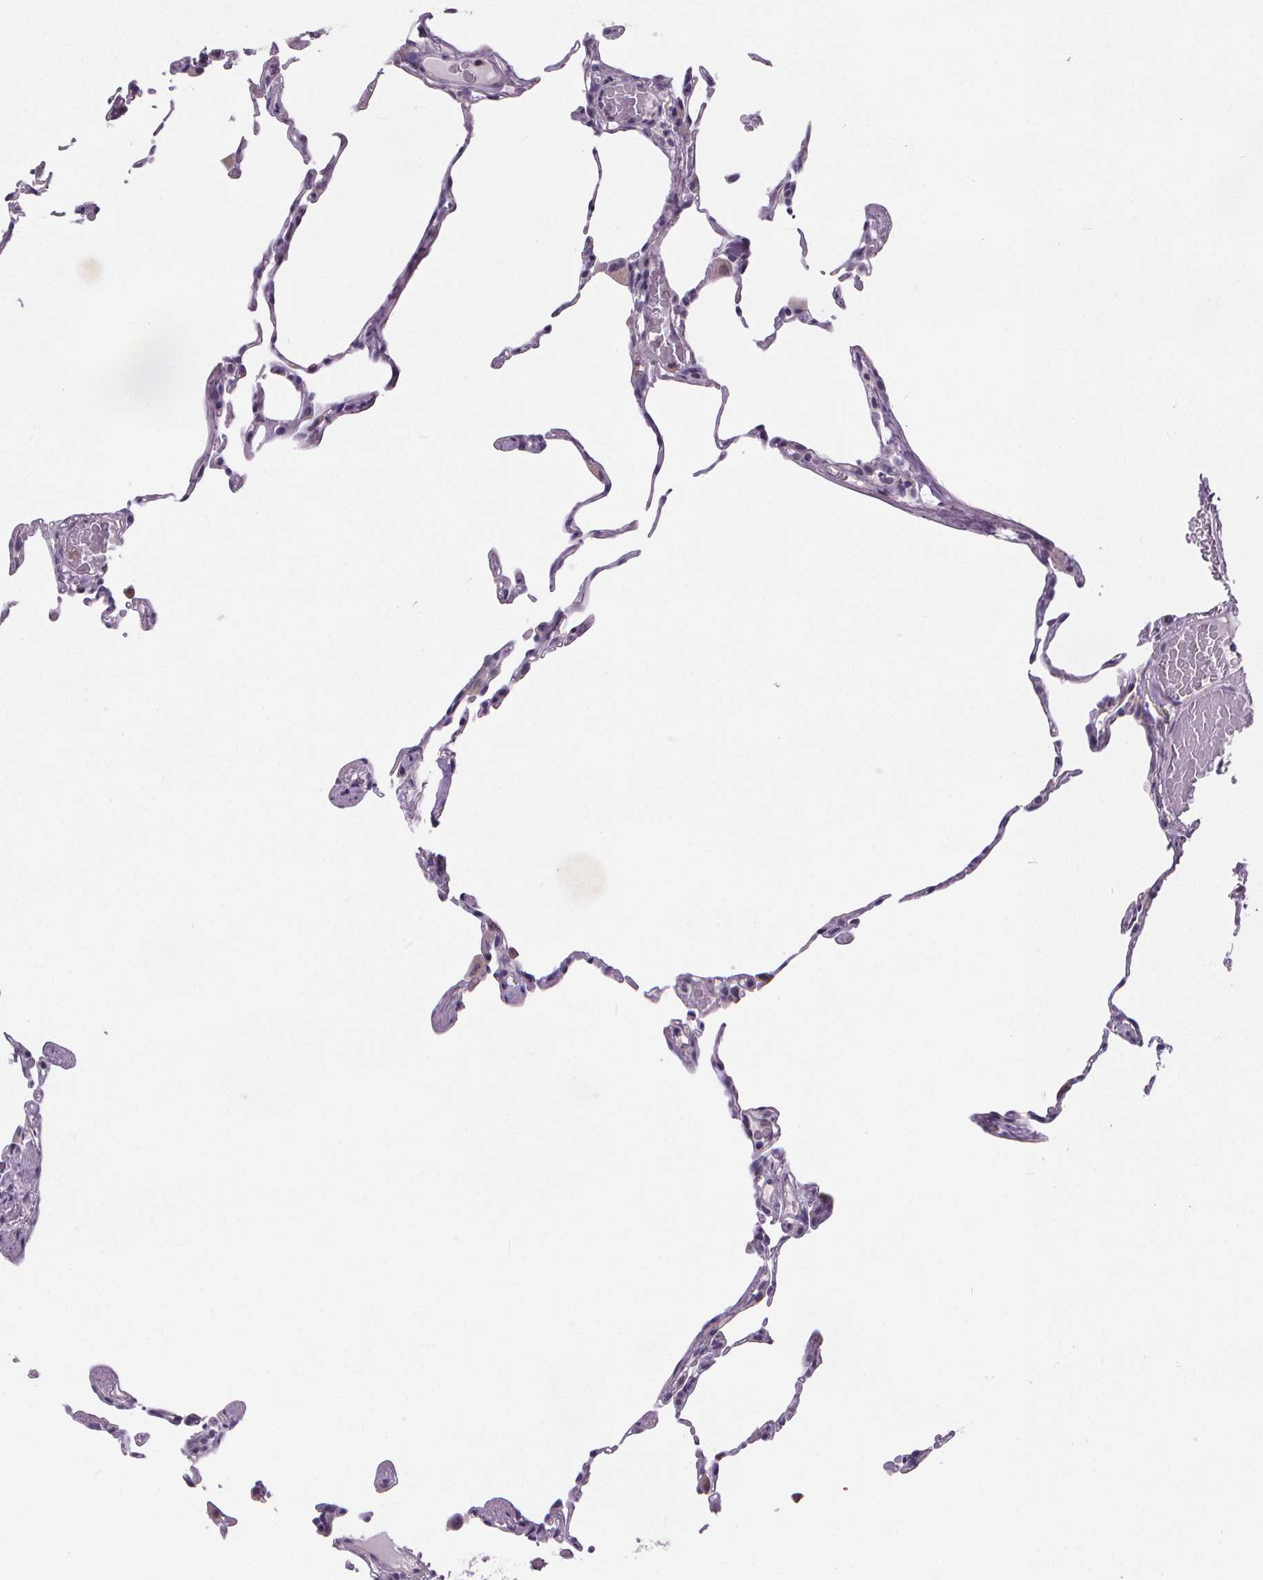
{"staining": {"intensity": "negative", "quantity": "none", "location": "none"}, "tissue": "lung", "cell_type": "Alveolar cells", "image_type": "normal", "snomed": [{"axis": "morphology", "description": "Normal tissue, NOS"}, {"axis": "topography", "description": "Lung"}], "caption": "Immunohistochemistry of benign lung shows no staining in alveolar cells.", "gene": "ATP6V1D", "patient": {"sex": "female", "age": 57}}